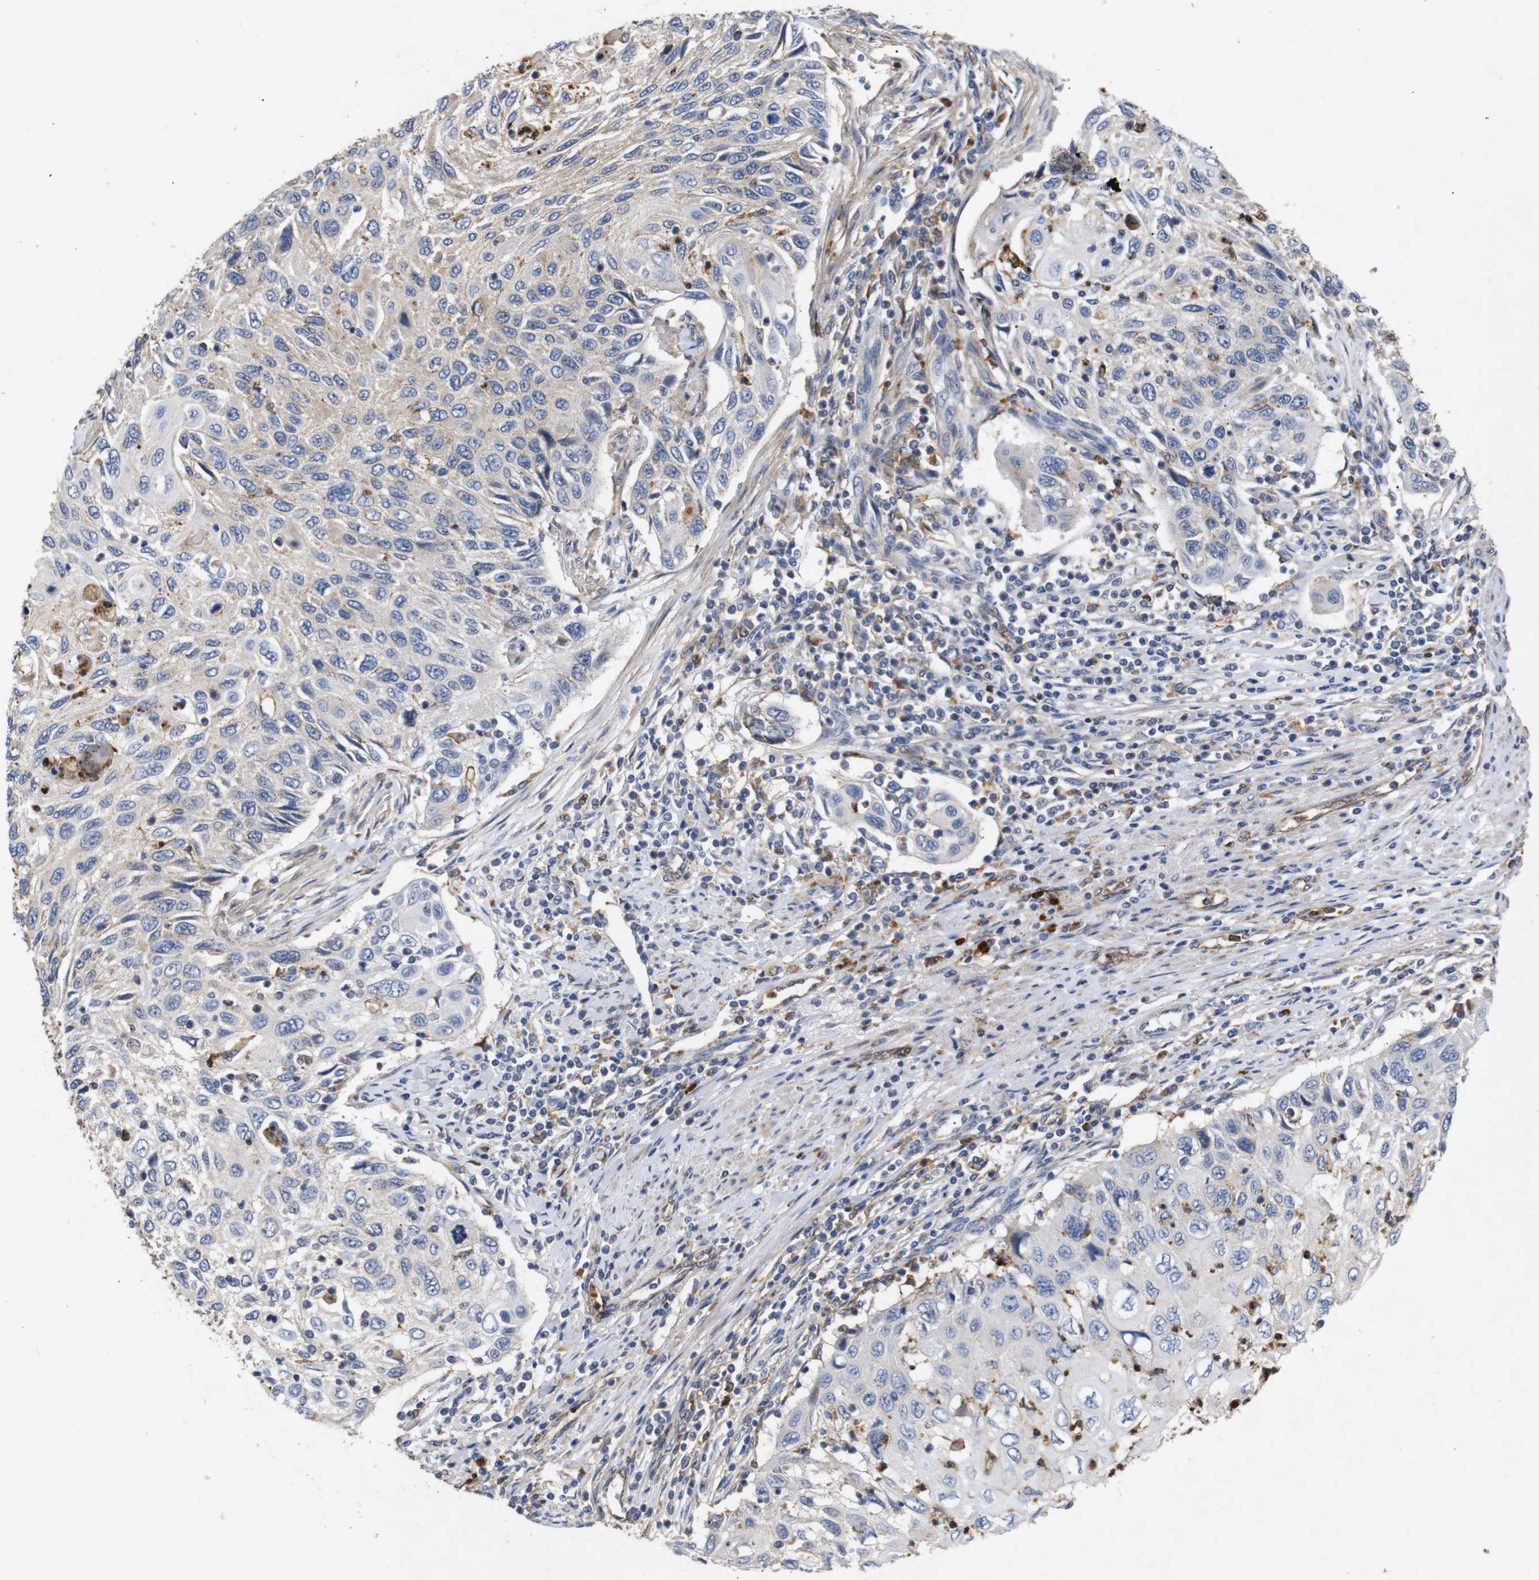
{"staining": {"intensity": "weak", "quantity": "25%-75%", "location": "cytoplasmic/membranous"}, "tissue": "cervical cancer", "cell_type": "Tumor cells", "image_type": "cancer", "snomed": [{"axis": "morphology", "description": "Squamous cell carcinoma, NOS"}, {"axis": "topography", "description": "Cervix"}], "caption": "There is low levels of weak cytoplasmic/membranous expression in tumor cells of cervical cancer, as demonstrated by immunohistochemical staining (brown color).", "gene": "SDCBP", "patient": {"sex": "female", "age": 70}}